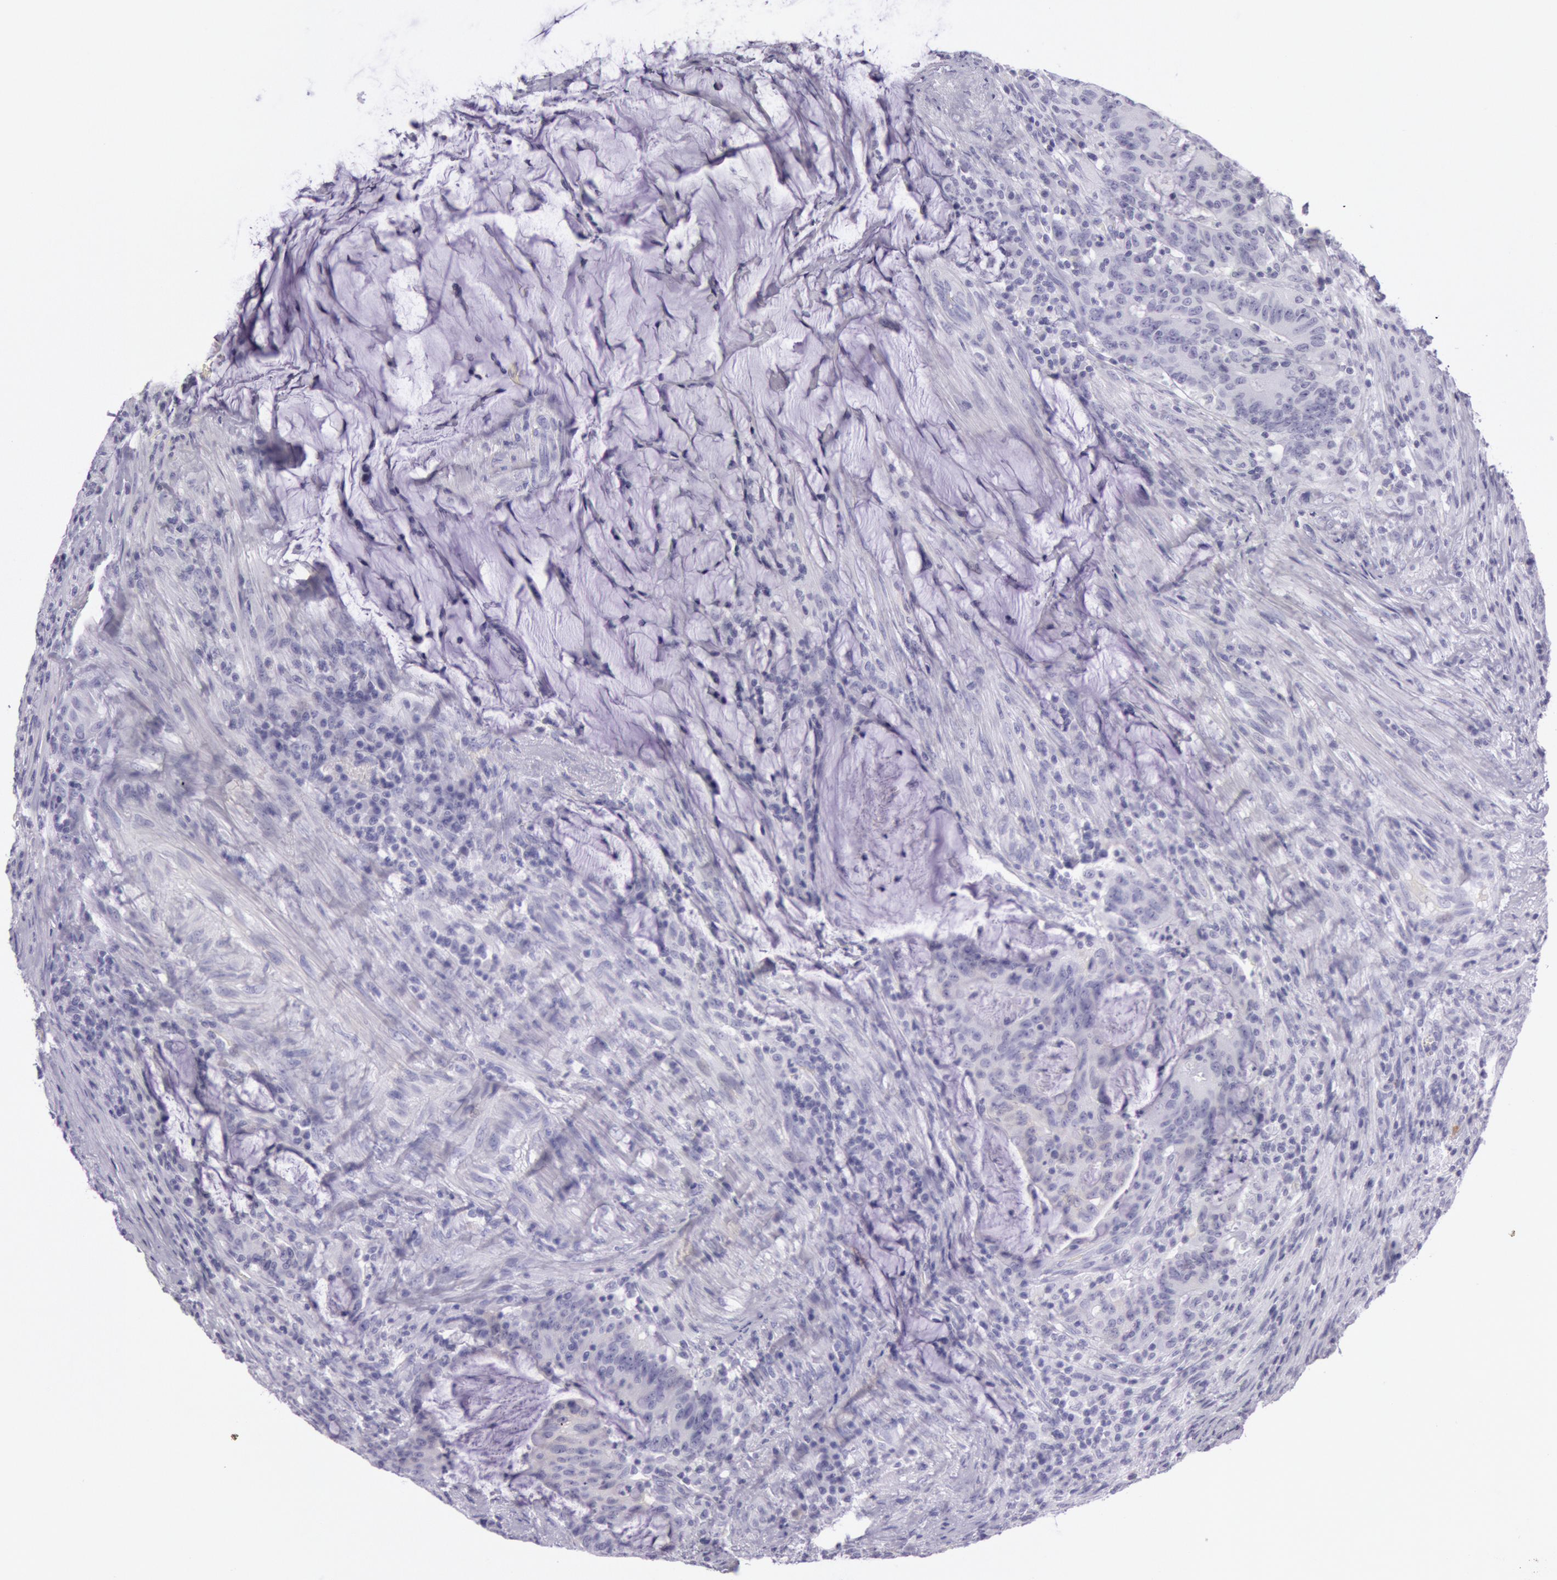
{"staining": {"intensity": "negative", "quantity": "none", "location": "none"}, "tissue": "colorectal cancer", "cell_type": "Tumor cells", "image_type": "cancer", "snomed": [{"axis": "morphology", "description": "Adenocarcinoma, NOS"}, {"axis": "topography", "description": "Colon"}], "caption": "Photomicrograph shows no significant protein staining in tumor cells of adenocarcinoma (colorectal).", "gene": "CKB", "patient": {"sex": "male", "age": 54}}